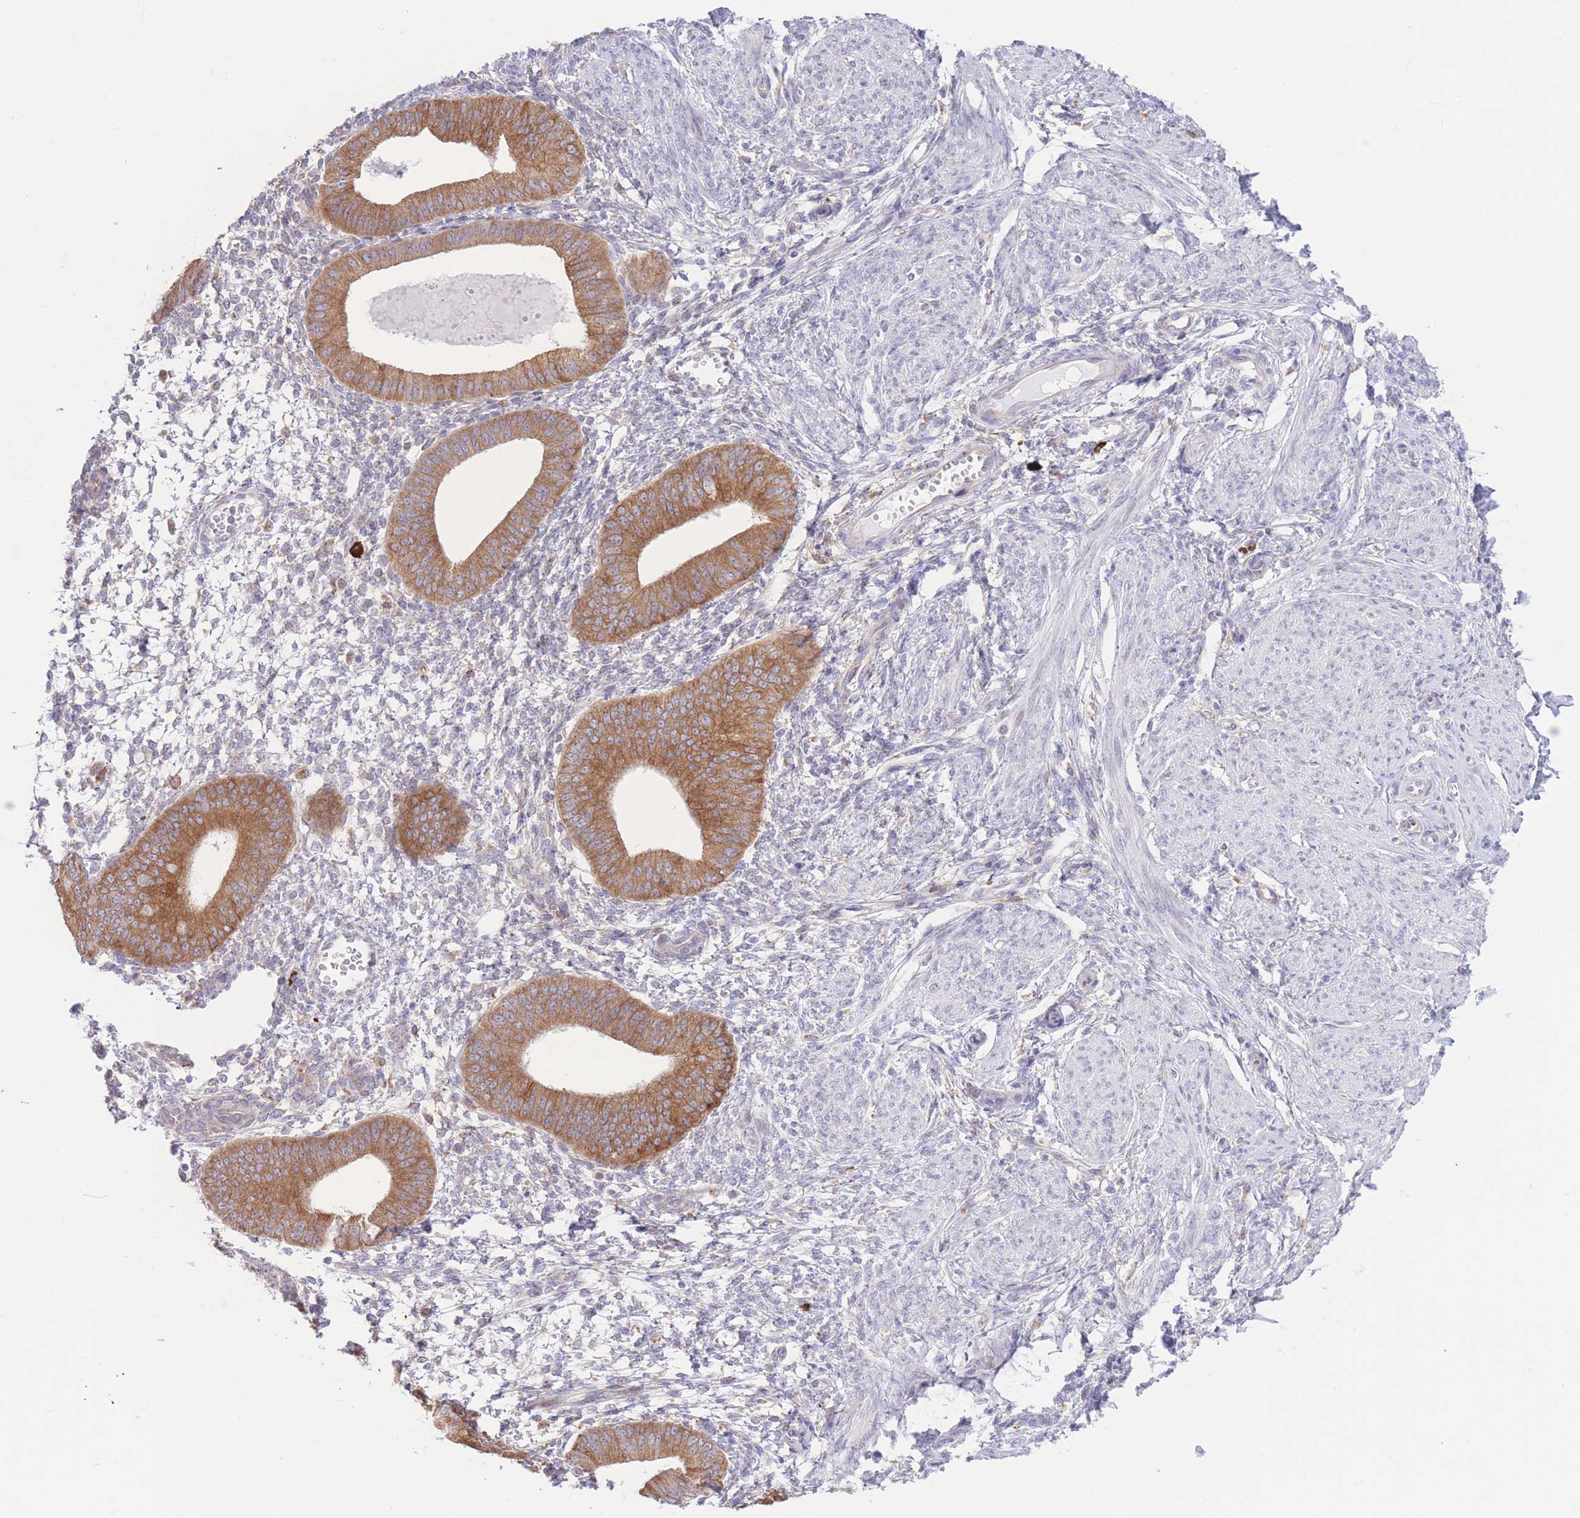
{"staining": {"intensity": "weak", "quantity": "25%-75%", "location": "cytoplasmic/membranous"}, "tissue": "endometrium", "cell_type": "Cells in endometrial stroma", "image_type": "normal", "snomed": [{"axis": "morphology", "description": "Normal tissue, NOS"}, {"axis": "topography", "description": "Endometrium"}], "caption": "Immunohistochemical staining of benign endometrium exhibits weak cytoplasmic/membranous protein staining in about 25%-75% of cells in endometrial stroma. Immunohistochemistry (ihc) stains the protein of interest in brown and the nuclei are stained blue.", "gene": "MYDGF", "patient": {"sex": "female", "age": 49}}